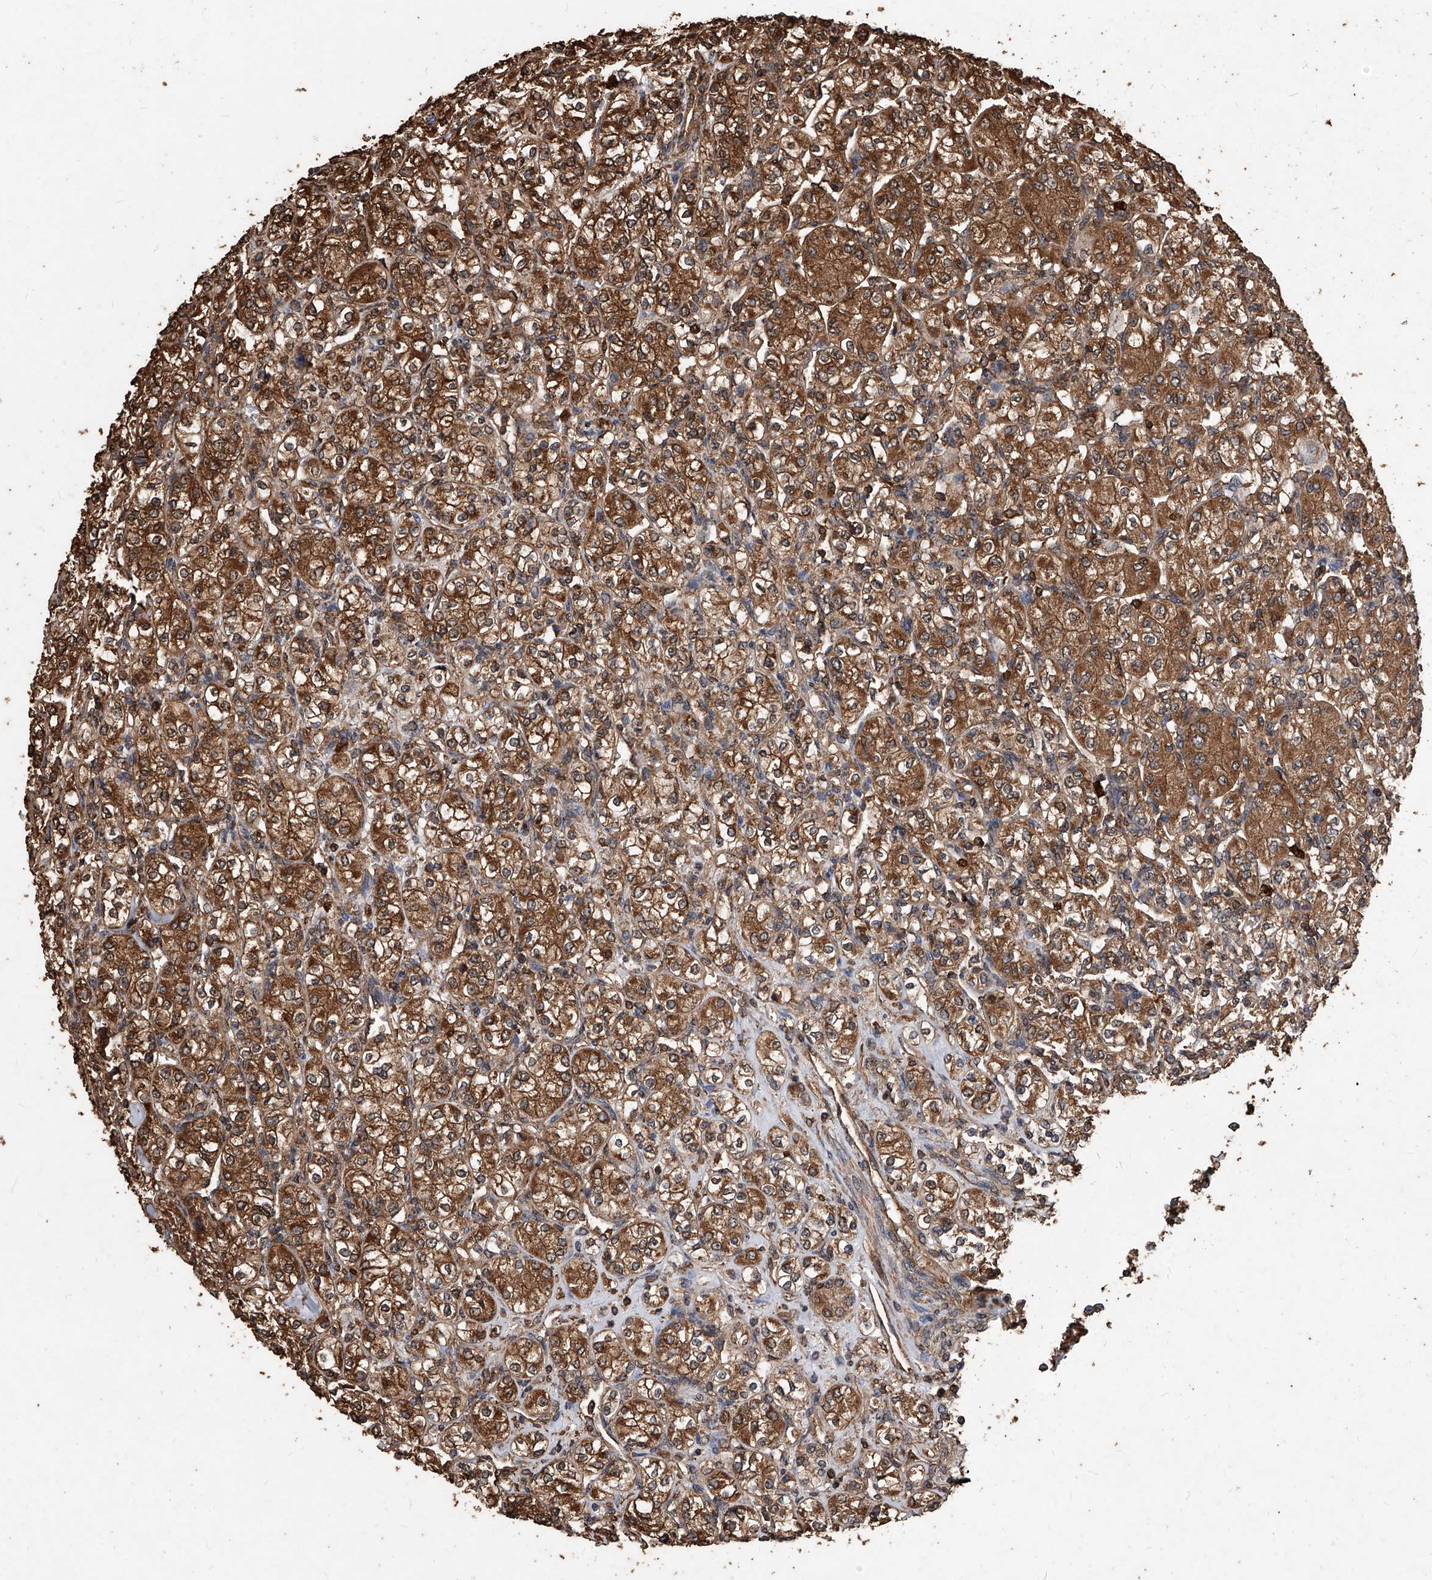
{"staining": {"intensity": "moderate", "quantity": ">75%", "location": "cytoplasmic/membranous"}, "tissue": "renal cancer", "cell_type": "Tumor cells", "image_type": "cancer", "snomed": [{"axis": "morphology", "description": "Adenocarcinoma, NOS"}, {"axis": "topography", "description": "Kidney"}], "caption": "Human renal cancer (adenocarcinoma) stained with a brown dye reveals moderate cytoplasmic/membranous positive staining in about >75% of tumor cells.", "gene": "UCP2", "patient": {"sex": "male", "age": 77}}